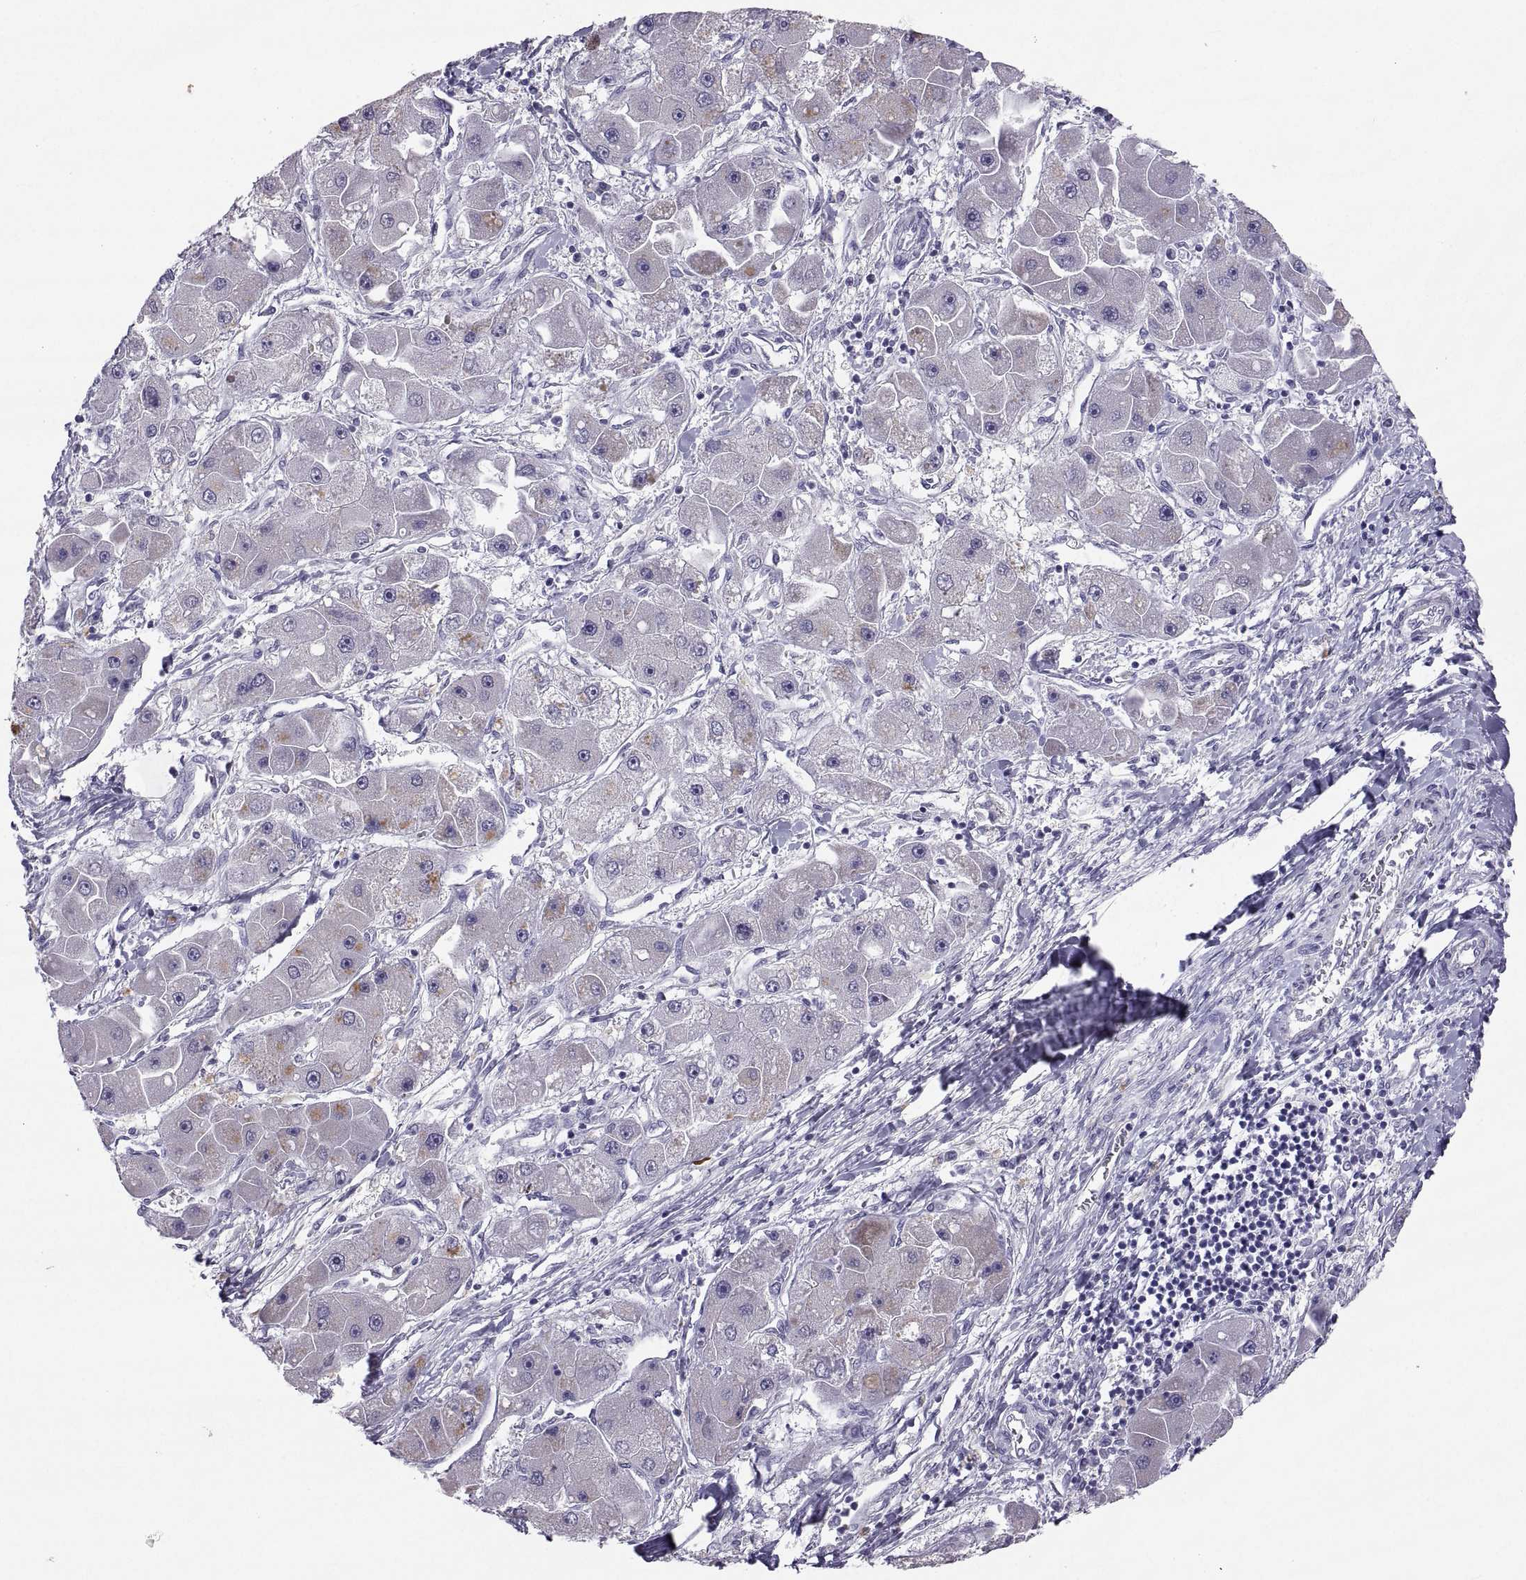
{"staining": {"intensity": "negative", "quantity": "none", "location": "none"}, "tissue": "liver cancer", "cell_type": "Tumor cells", "image_type": "cancer", "snomed": [{"axis": "morphology", "description": "Carcinoma, Hepatocellular, NOS"}, {"axis": "topography", "description": "Liver"}], "caption": "Immunohistochemistry (IHC) micrograph of human hepatocellular carcinoma (liver) stained for a protein (brown), which displays no positivity in tumor cells. (DAB (3,3'-diaminobenzidine) immunohistochemistry (IHC) visualized using brightfield microscopy, high magnification).", "gene": "IGSF1", "patient": {"sex": "male", "age": 24}}